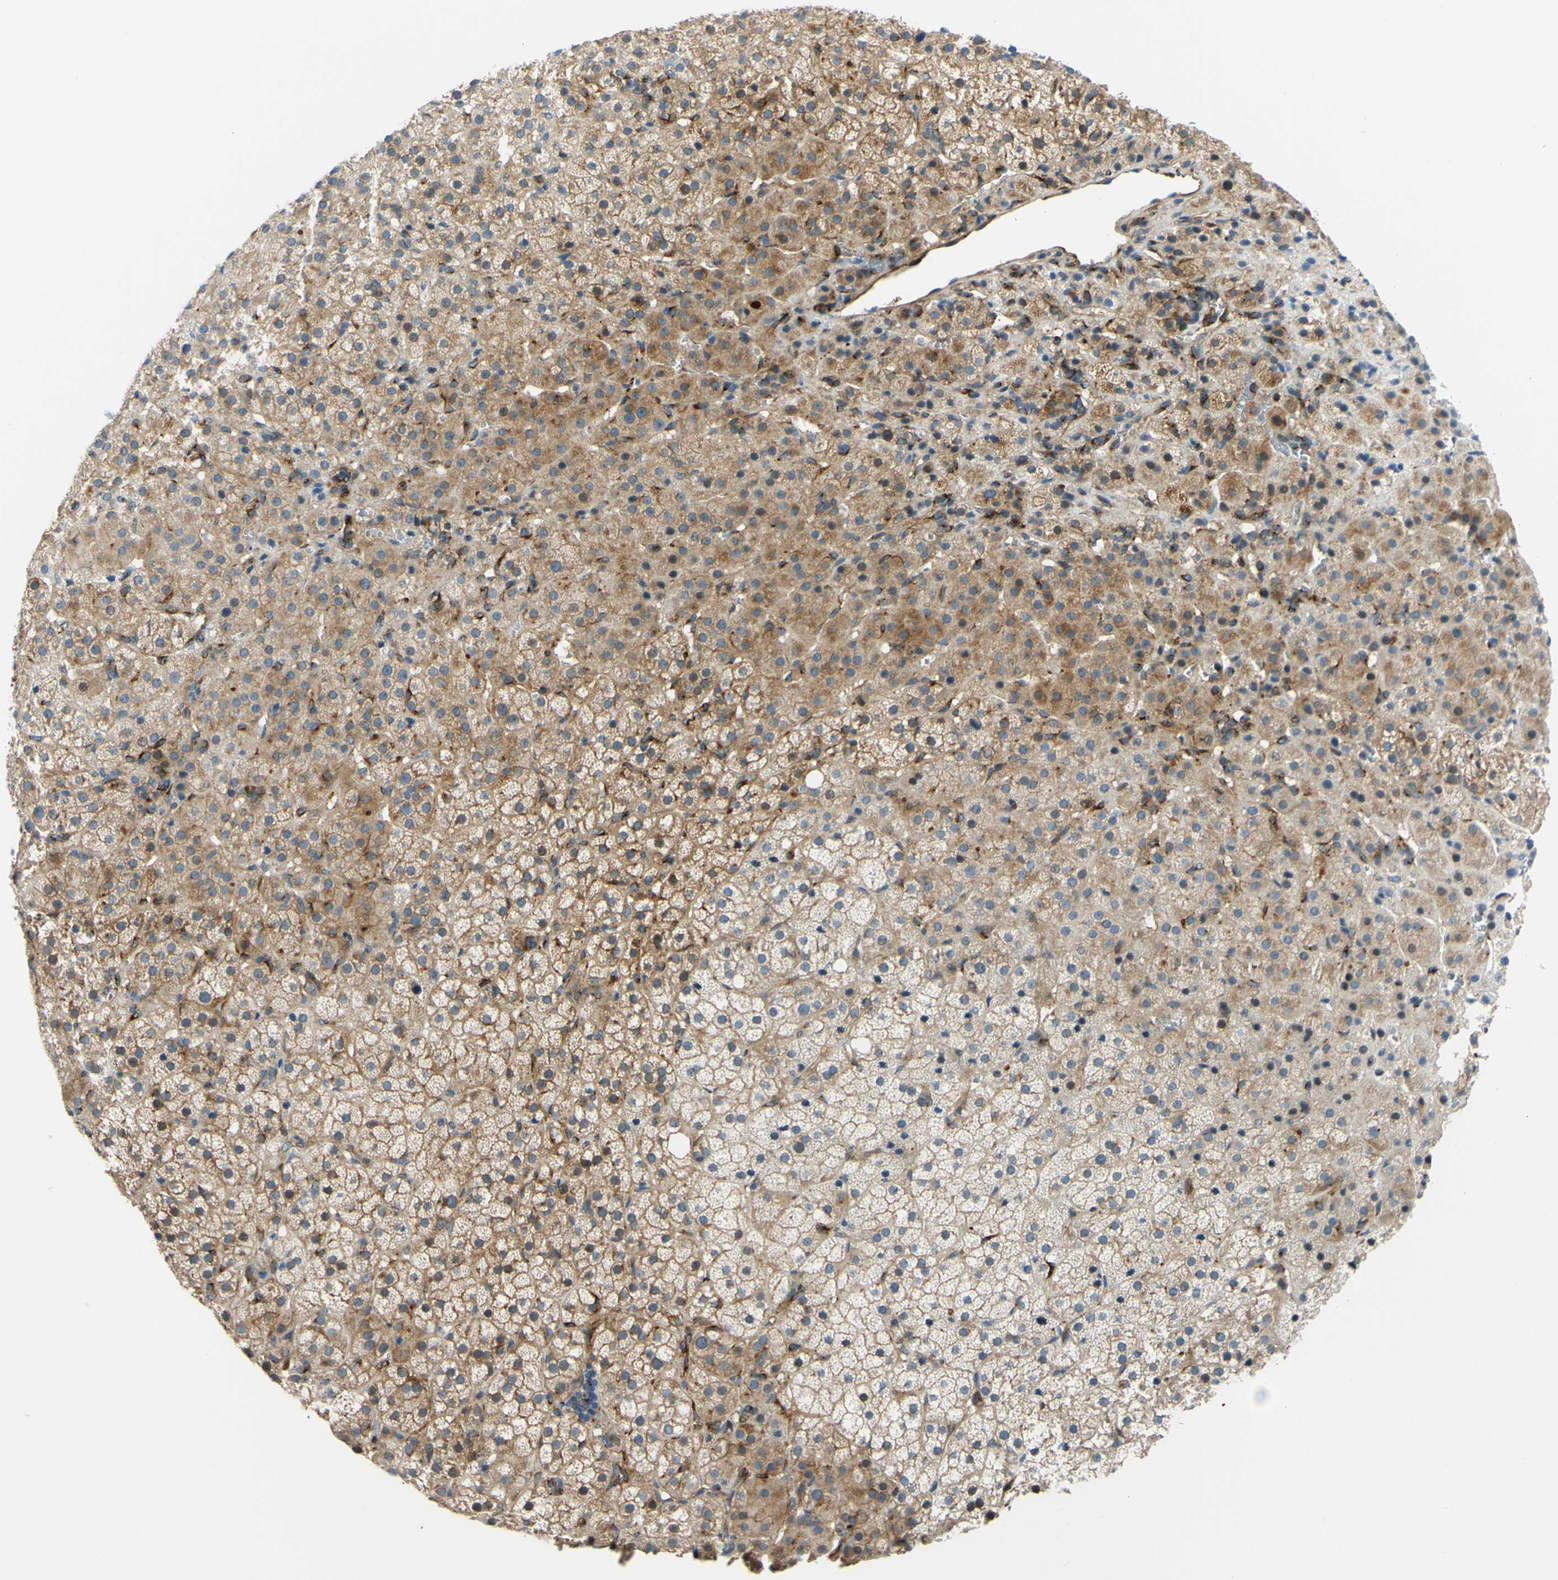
{"staining": {"intensity": "moderate", "quantity": ">75%", "location": "cytoplasmic/membranous"}, "tissue": "adrenal gland", "cell_type": "Glandular cells", "image_type": "normal", "snomed": [{"axis": "morphology", "description": "Normal tissue, NOS"}, {"axis": "topography", "description": "Adrenal gland"}], "caption": "Adrenal gland stained for a protein reveals moderate cytoplasmic/membranous positivity in glandular cells. The protein is stained brown, and the nuclei are stained in blue (DAB IHC with brightfield microscopy, high magnification).", "gene": "ARHGAP1", "patient": {"sex": "female", "age": 57}}